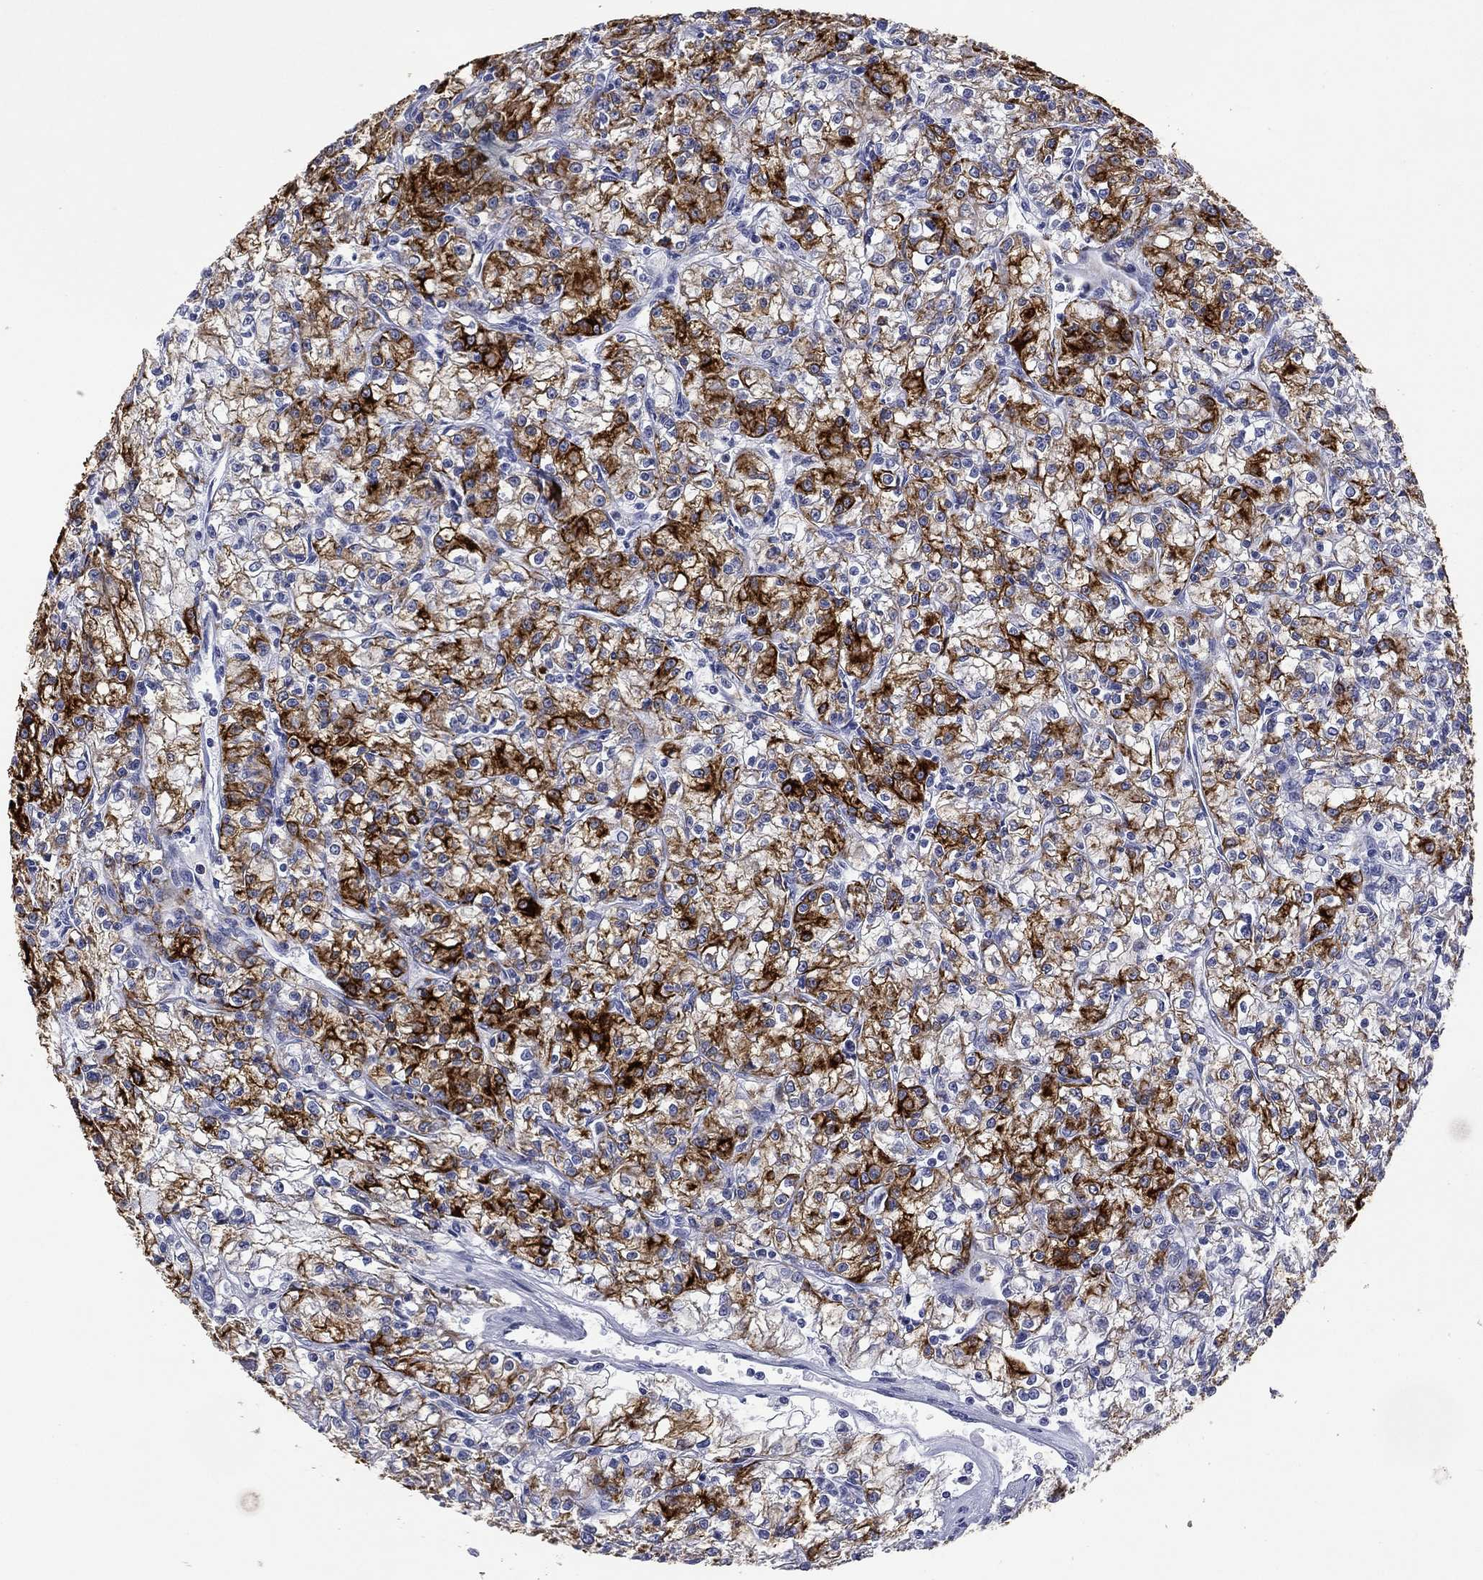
{"staining": {"intensity": "strong", "quantity": "25%-75%", "location": "cytoplasmic/membranous"}, "tissue": "renal cancer", "cell_type": "Tumor cells", "image_type": "cancer", "snomed": [{"axis": "morphology", "description": "Adenocarcinoma, NOS"}, {"axis": "topography", "description": "Kidney"}], "caption": "This micrograph reveals IHC staining of human renal adenocarcinoma, with high strong cytoplasmic/membranous positivity in about 25%-75% of tumor cells.", "gene": "KRT7", "patient": {"sex": "female", "age": 59}}